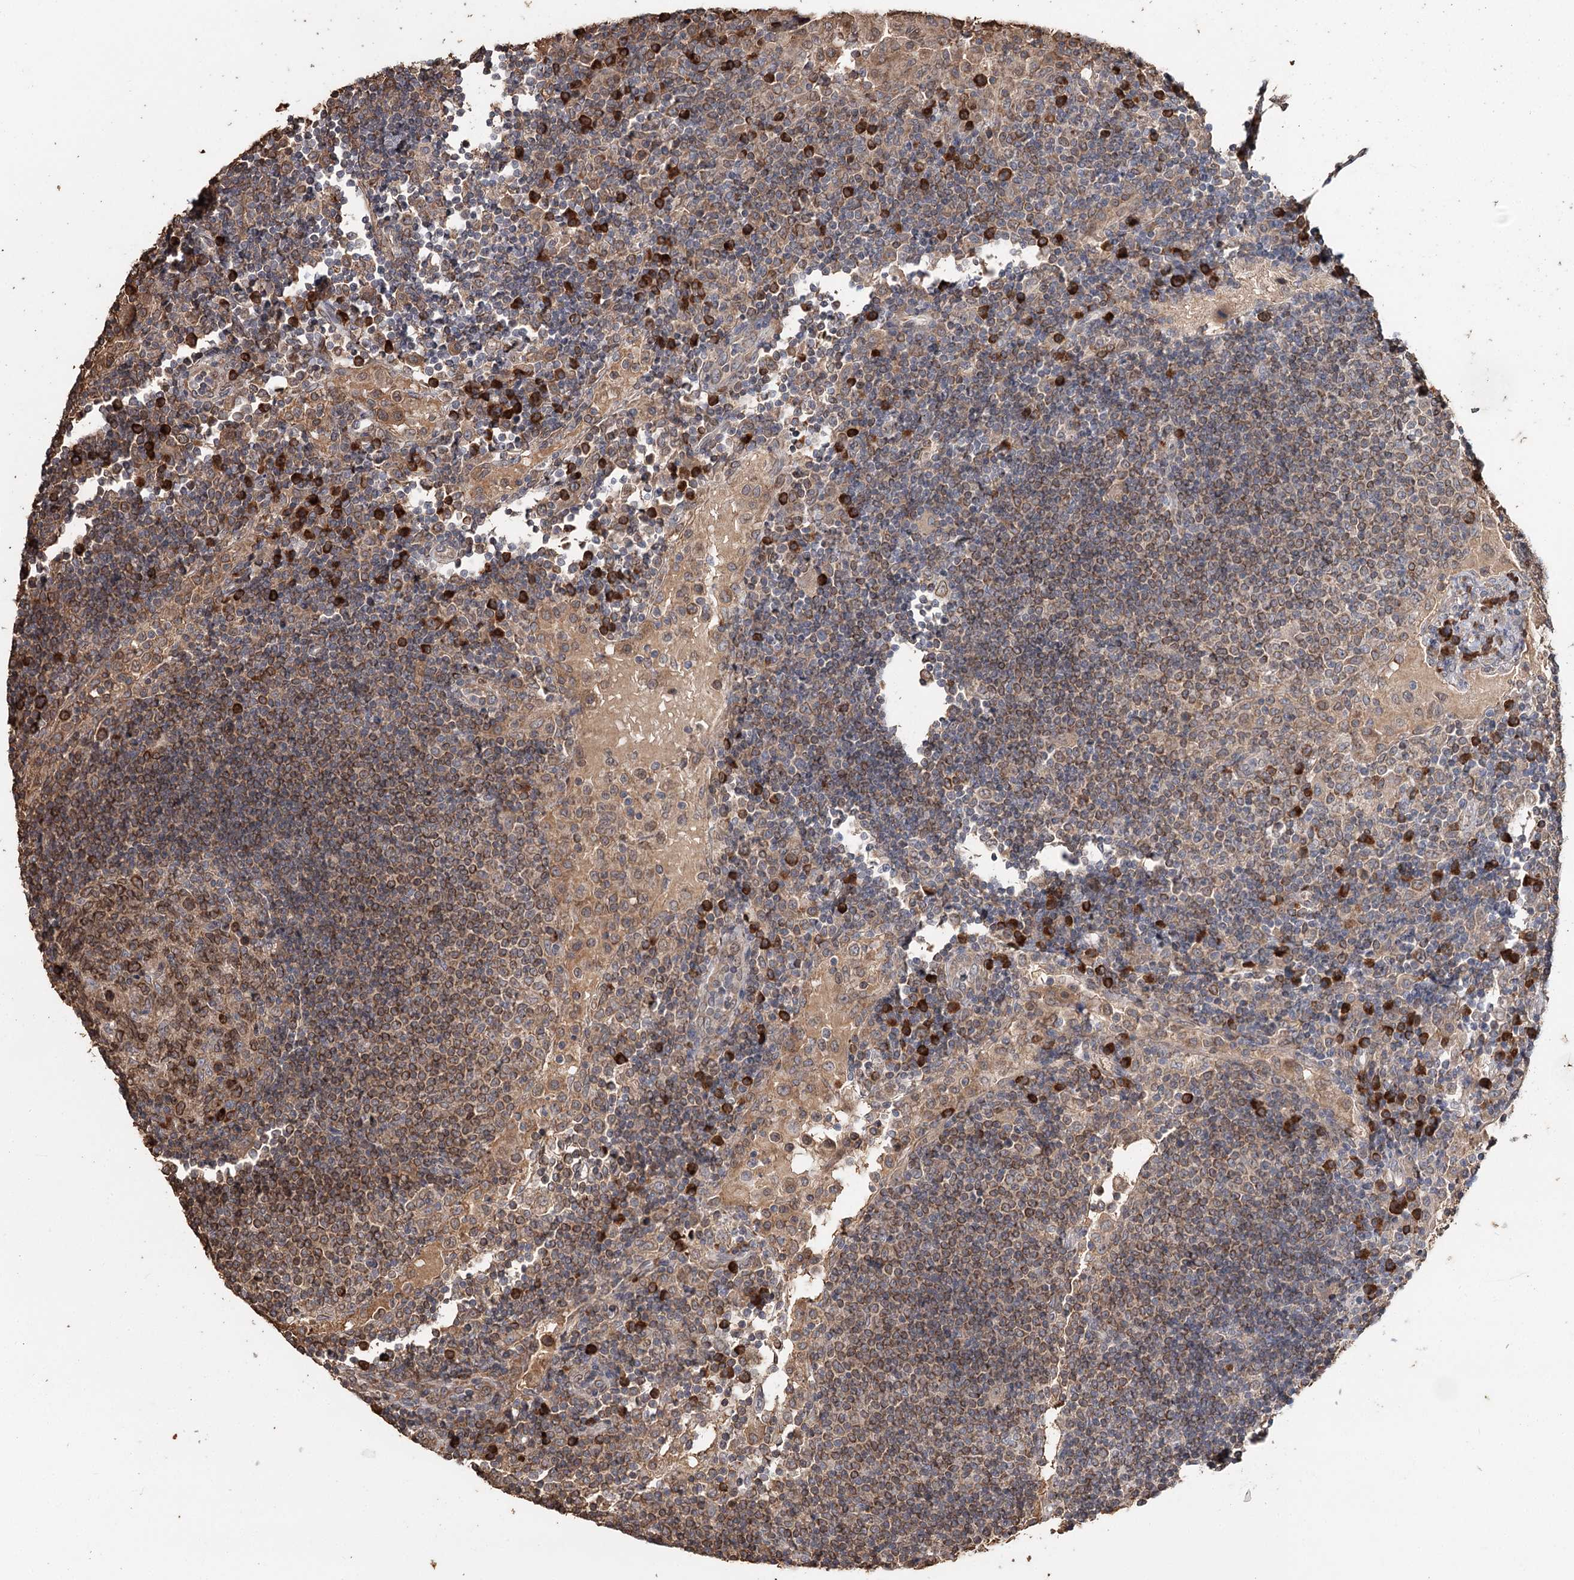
{"staining": {"intensity": "moderate", "quantity": ">75%", "location": "cytoplasmic/membranous"}, "tissue": "lymph node", "cell_type": "Germinal center cells", "image_type": "normal", "snomed": [{"axis": "morphology", "description": "Normal tissue, NOS"}, {"axis": "topography", "description": "Lymph node"}], "caption": "Approximately >75% of germinal center cells in benign lymph node reveal moderate cytoplasmic/membranous protein expression as visualized by brown immunohistochemical staining.", "gene": "SYVN1", "patient": {"sex": "female", "age": 53}}